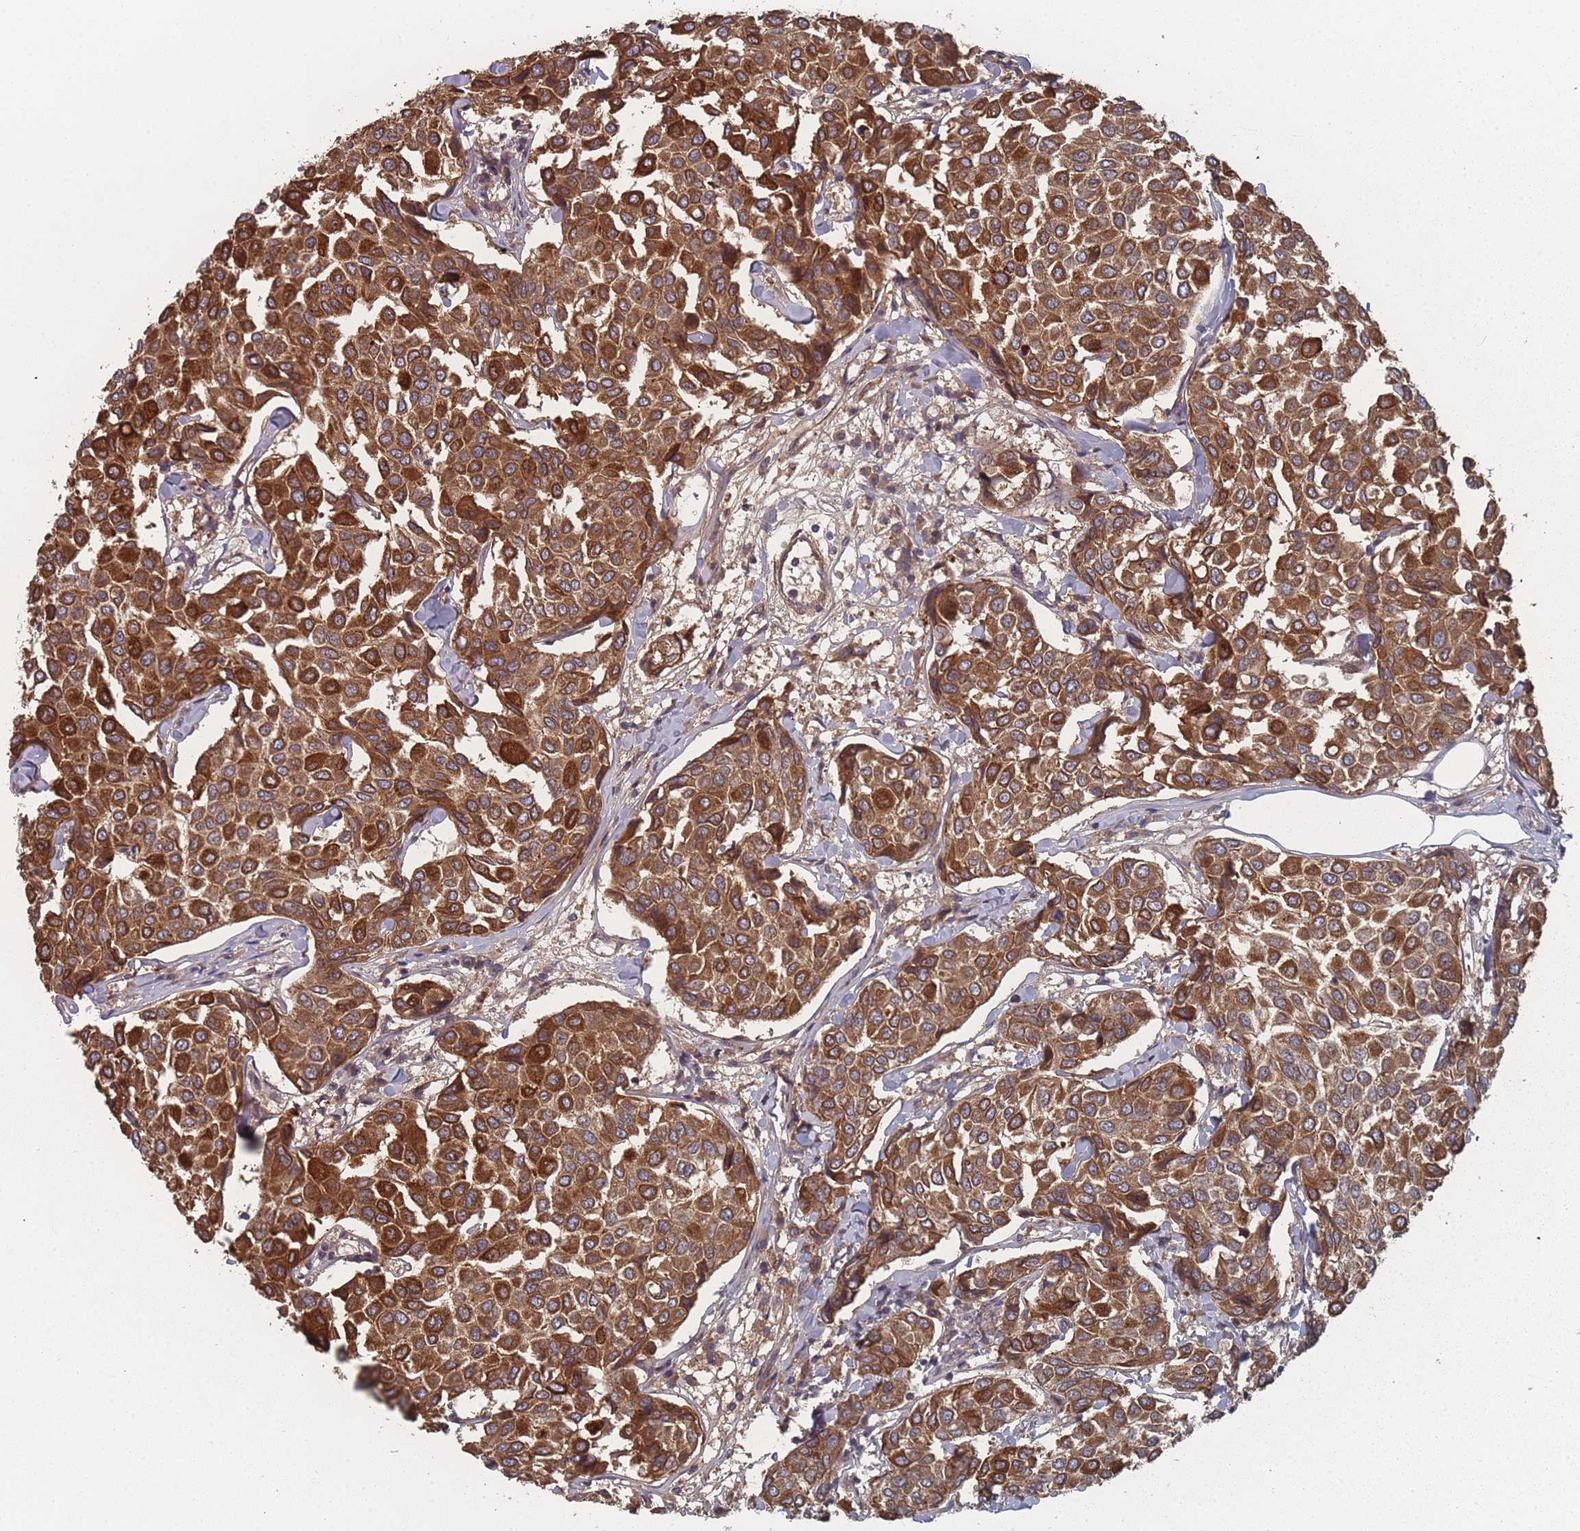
{"staining": {"intensity": "strong", "quantity": ">75%", "location": "cytoplasmic/membranous"}, "tissue": "breast cancer", "cell_type": "Tumor cells", "image_type": "cancer", "snomed": [{"axis": "morphology", "description": "Duct carcinoma"}, {"axis": "topography", "description": "Breast"}], "caption": "There is high levels of strong cytoplasmic/membranous positivity in tumor cells of invasive ductal carcinoma (breast), as demonstrated by immunohistochemical staining (brown color).", "gene": "TBC1D25", "patient": {"sex": "female", "age": 55}}